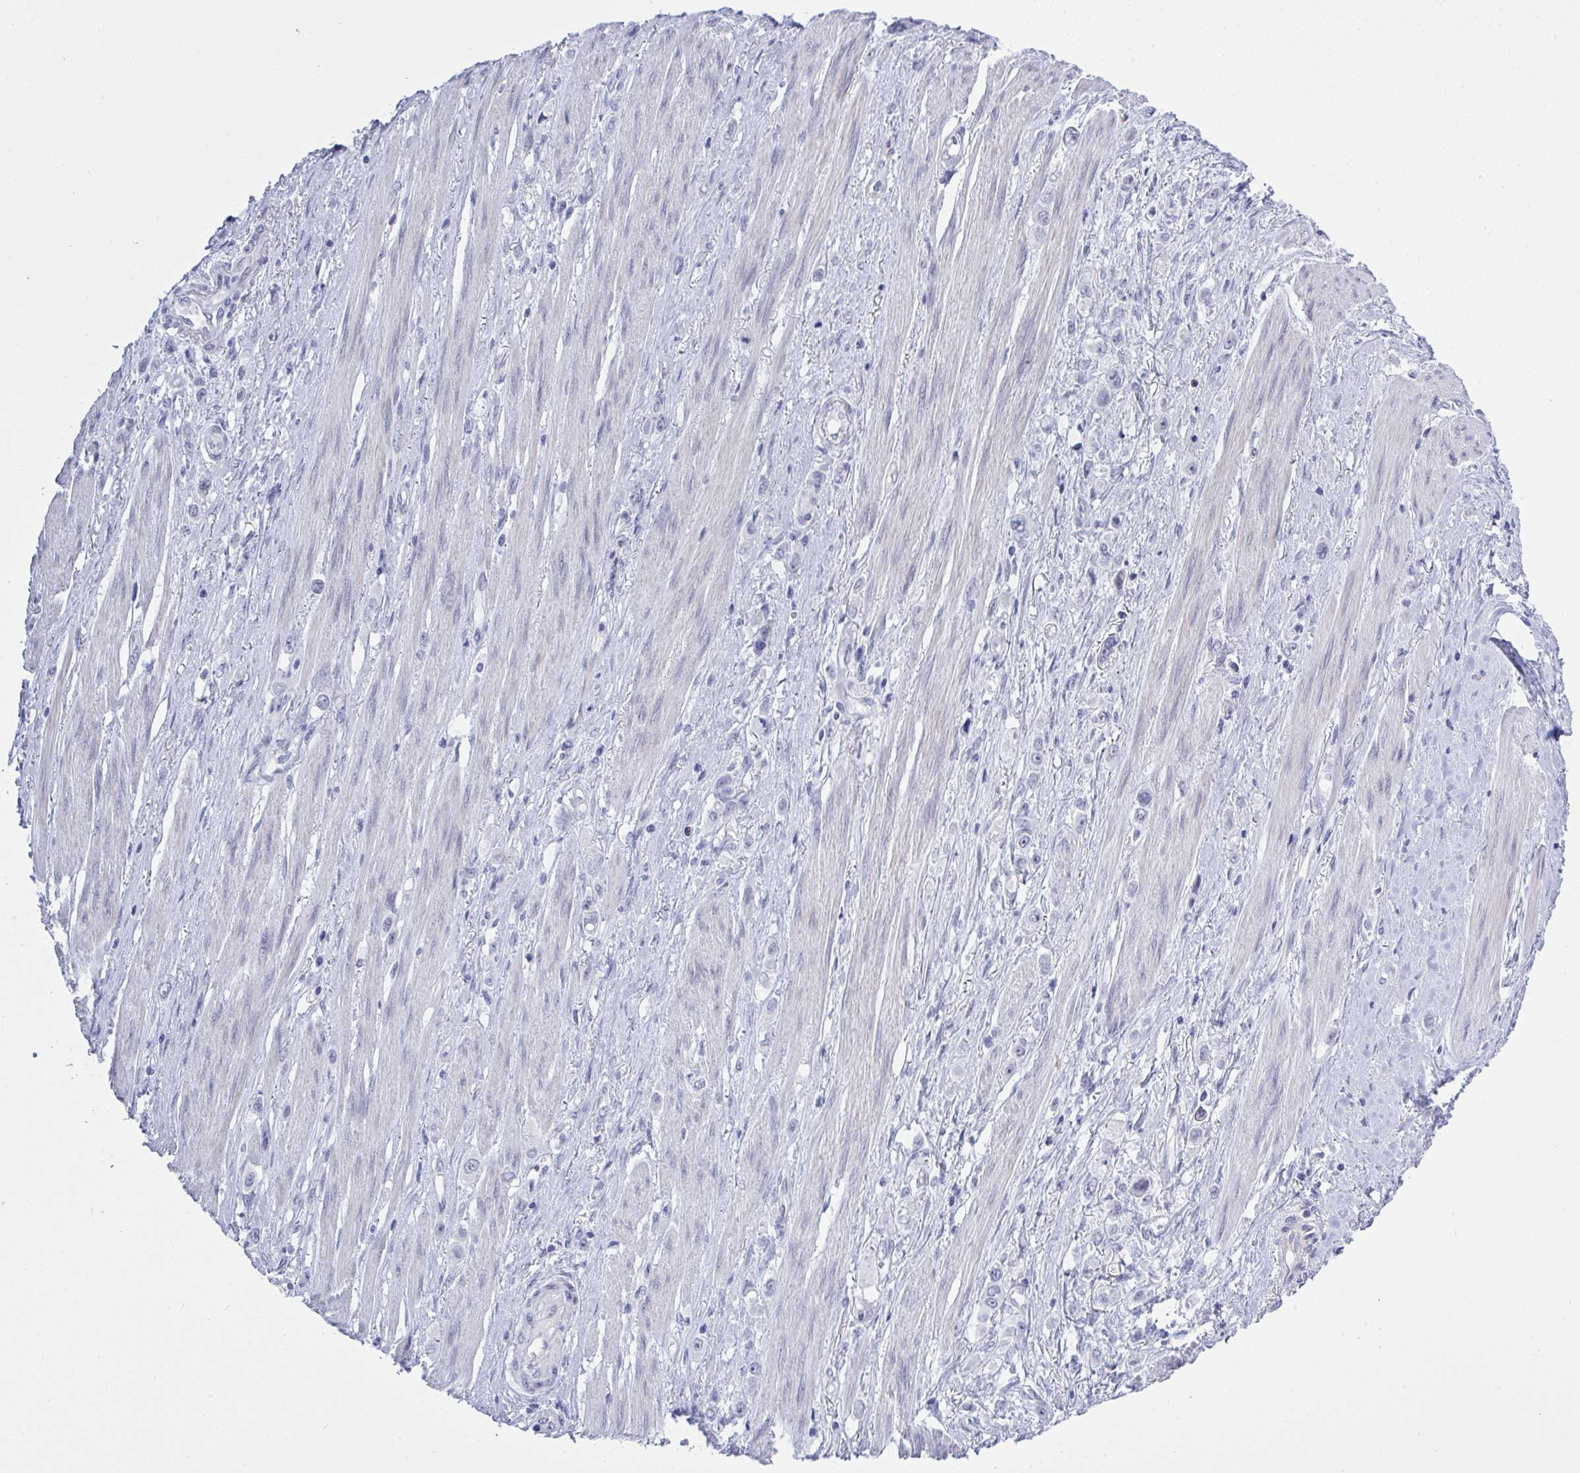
{"staining": {"intensity": "negative", "quantity": "none", "location": "none"}, "tissue": "stomach cancer", "cell_type": "Tumor cells", "image_type": "cancer", "snomed": [{"axis": "morphology", "description": "Adenocarcinoma, NOS"}, {"axis": "topography", "description": "Stomach, upper"}], "caption": "This image is of stomach cancer (adenocarcinoma) stained with immunohistochemistry (IHC) to label a protein in brown with the nuclei are counter-stained blue. There is no expression in tumor cells. (DAB (3,3'-diaminobenzidine) immunohistochemistry (IHC) visualized using brightfield microscopy, high magnification).", "gene": "MFSD4A", "patient": {"sex": "male", "age": 75}}